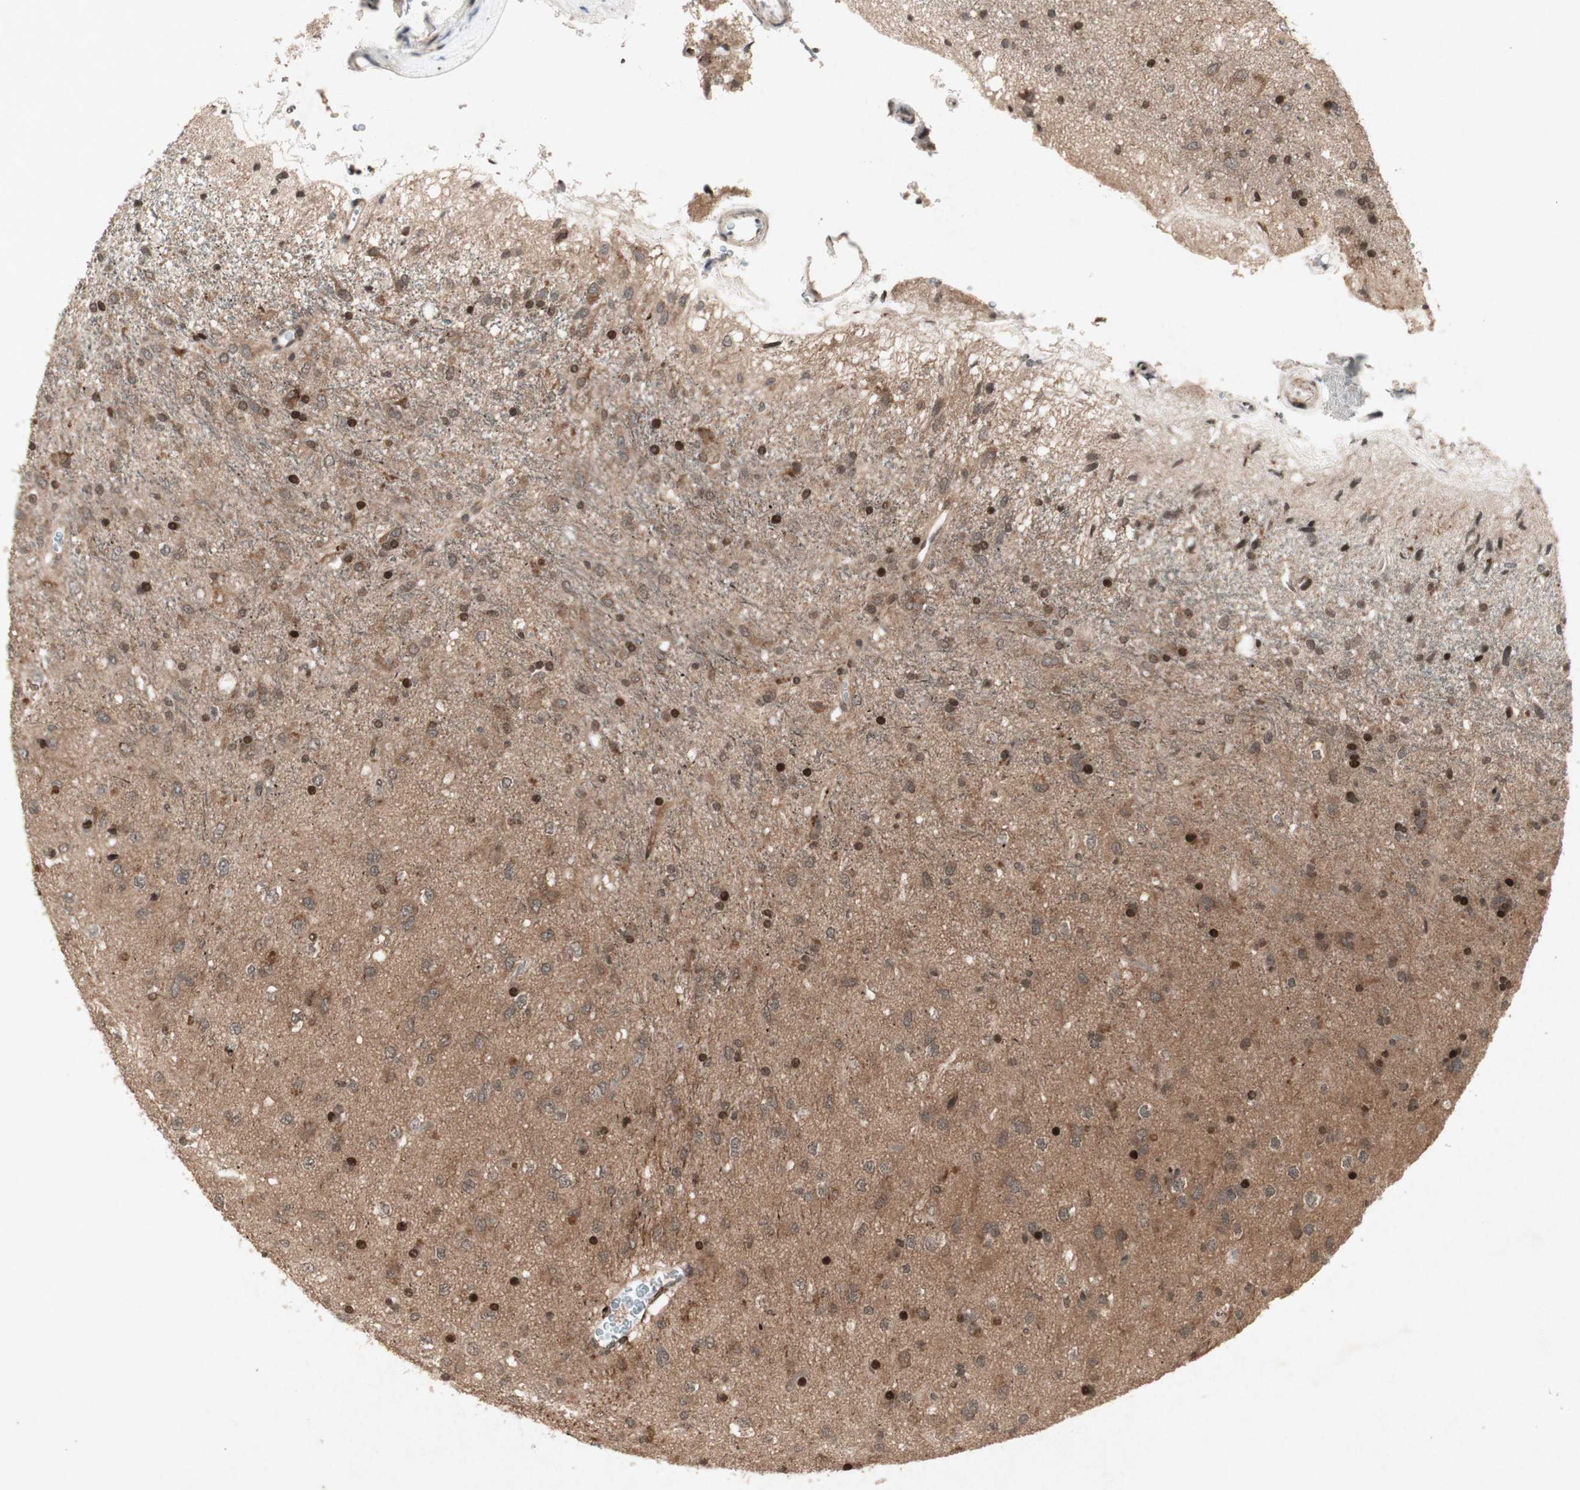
{"staining": {"intensity": "strong", "quantity": "25%-75%", "location": "nuclear"}, "tissue": "glioma", "cell_type": "Tumor cells", "image_type": "cancer", "snomed": [{"axis": "morphology", "description": "Glioma, malignant, Low grade"}, {"axis": "topography", "description": "Brain"}], "caption": "Immunohistochemistry (IHC) (DAB (3,3'-diaminobenzidine)) staining of malignant glioma (low-grade) reveals strong nuclear protein expression in about 25%-75% of tumor cells.", "gene": "PLXNA1", "patient": {"sex": "male", "age": 77}}